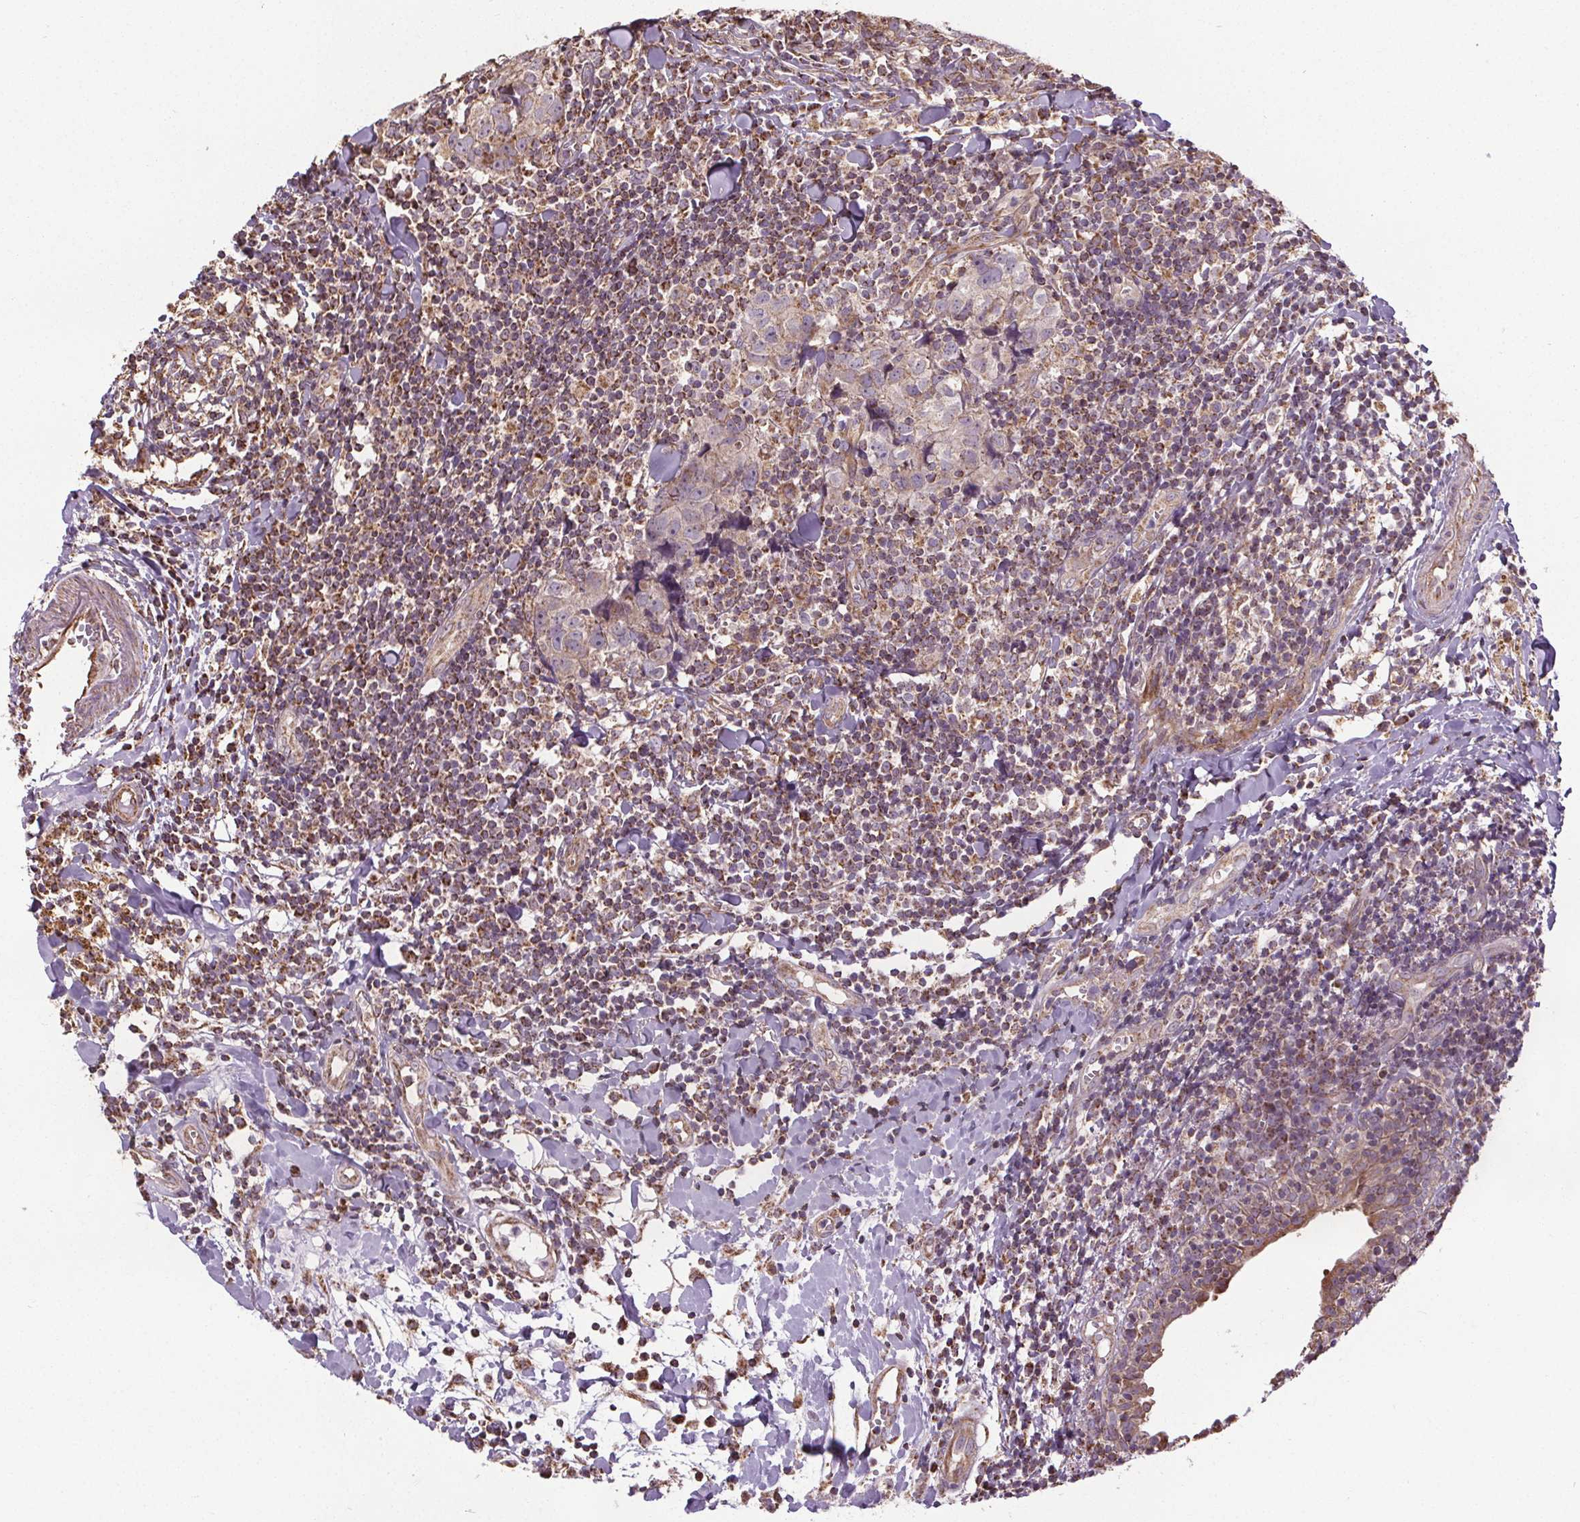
{"staining": {"intensity": "moderate", "quantity": "<25%", "location": "cytoplasmic/membranous"}, "tissue": "breast cancer", "cell_type": "Tumor cells", "image_type": "cancer", "snomed": [{"axis": "morphology", "description": "Duct carcinoma"}, {"axis": "topography", "description": "Breast"}], "caption": "Immunohistochemical staining of breast cancer exhibits moderate cytoplasmic/membranous protein positivity in about <25% of tumor cells.", "gene": "ZNF548", "patient": {"sex": "female", "age": 30}}